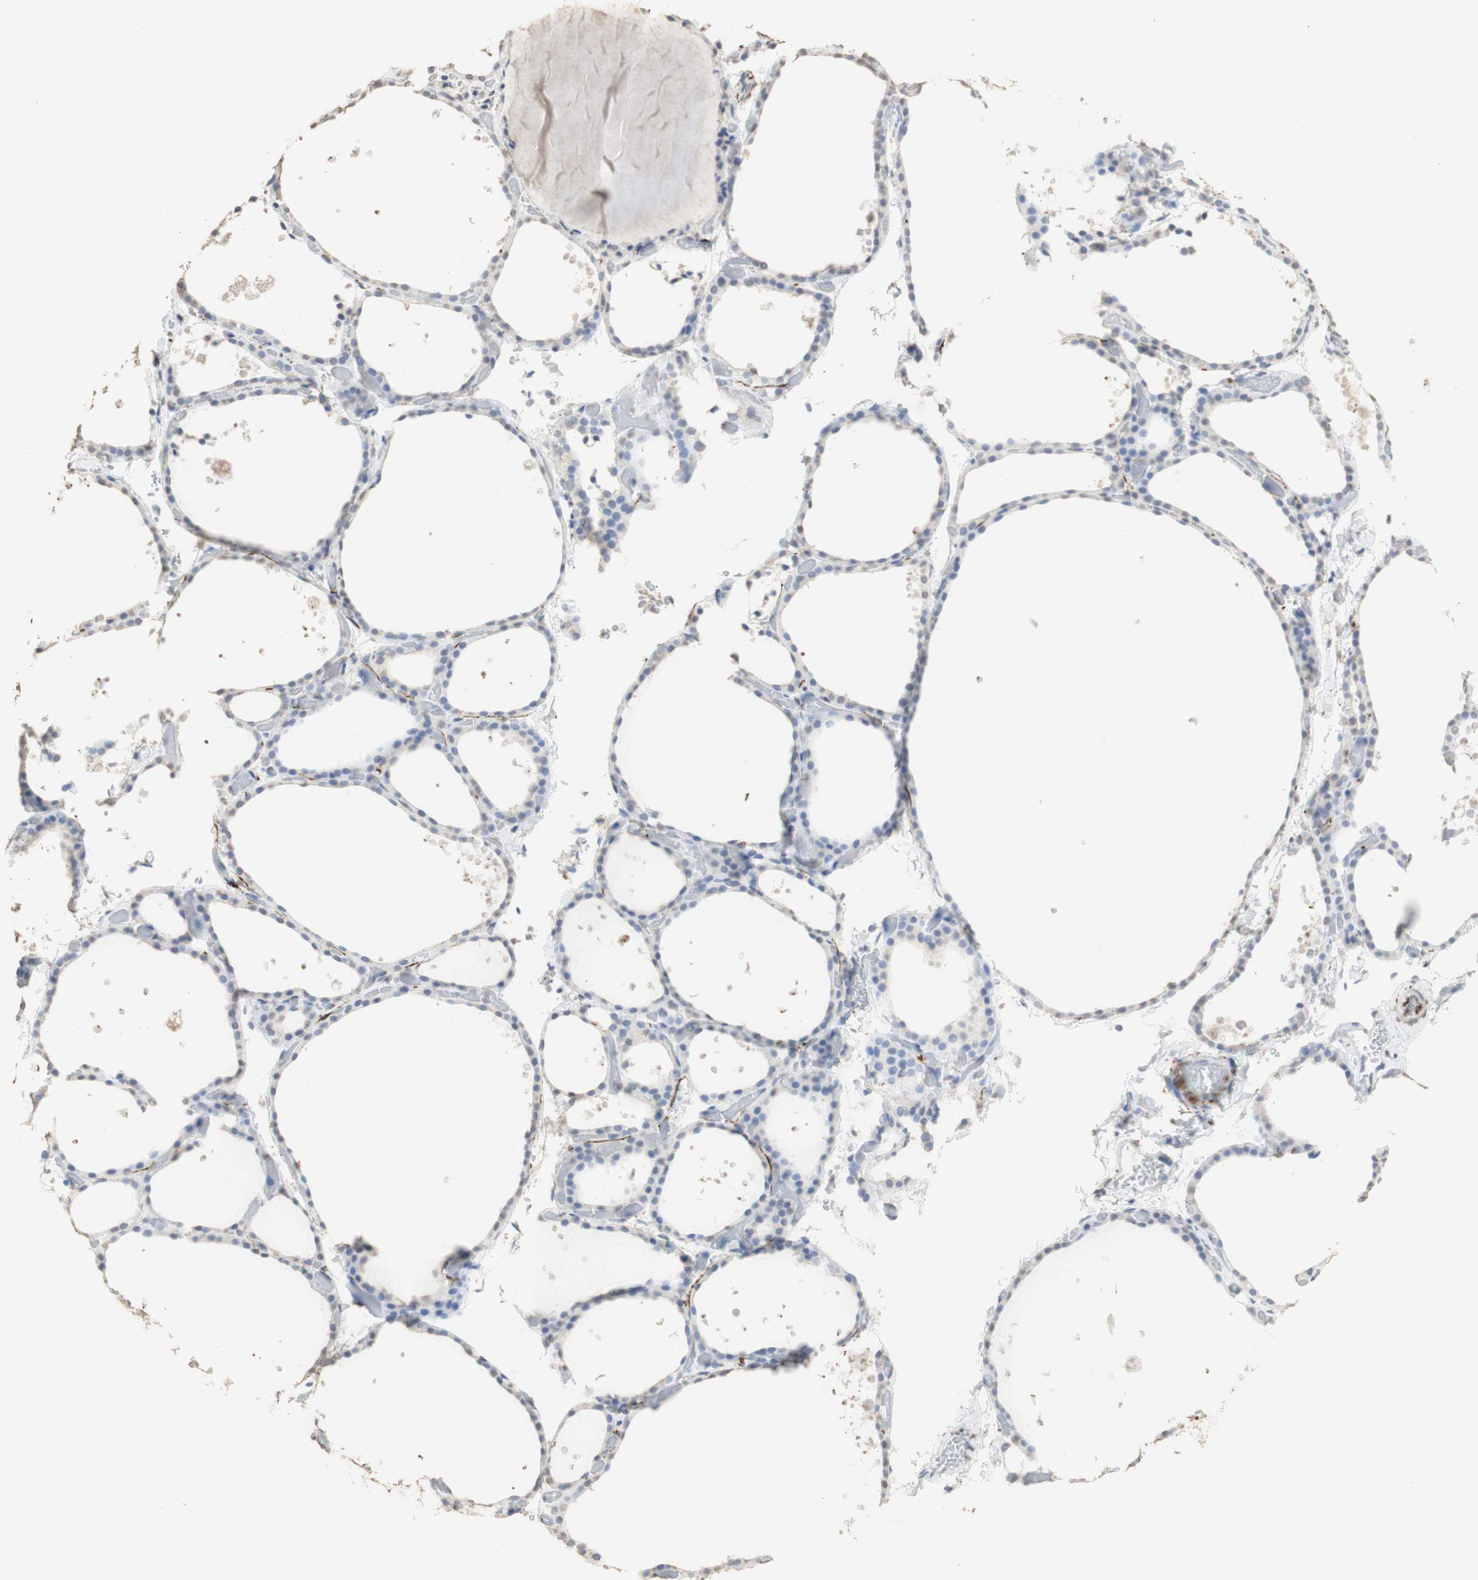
{"staining": {"intensity": "negative", "quantity": "none", "location": "none"}, "tissue": "thyroid gland", "cell_type": "Glandular cells", "image_type": "normal", "snomed": [{"axis": "morphology", "description": "Normal tissue, NOS"}, {"axis": "topography", "description": "Thyroid gland"}], "caption": "Glandular cells are negative for protein expression in normal human thyroid gland. Nuclei are stained in blue.", "gene": "L1CAM", "patient": {"sex": "female", "age": 44}}